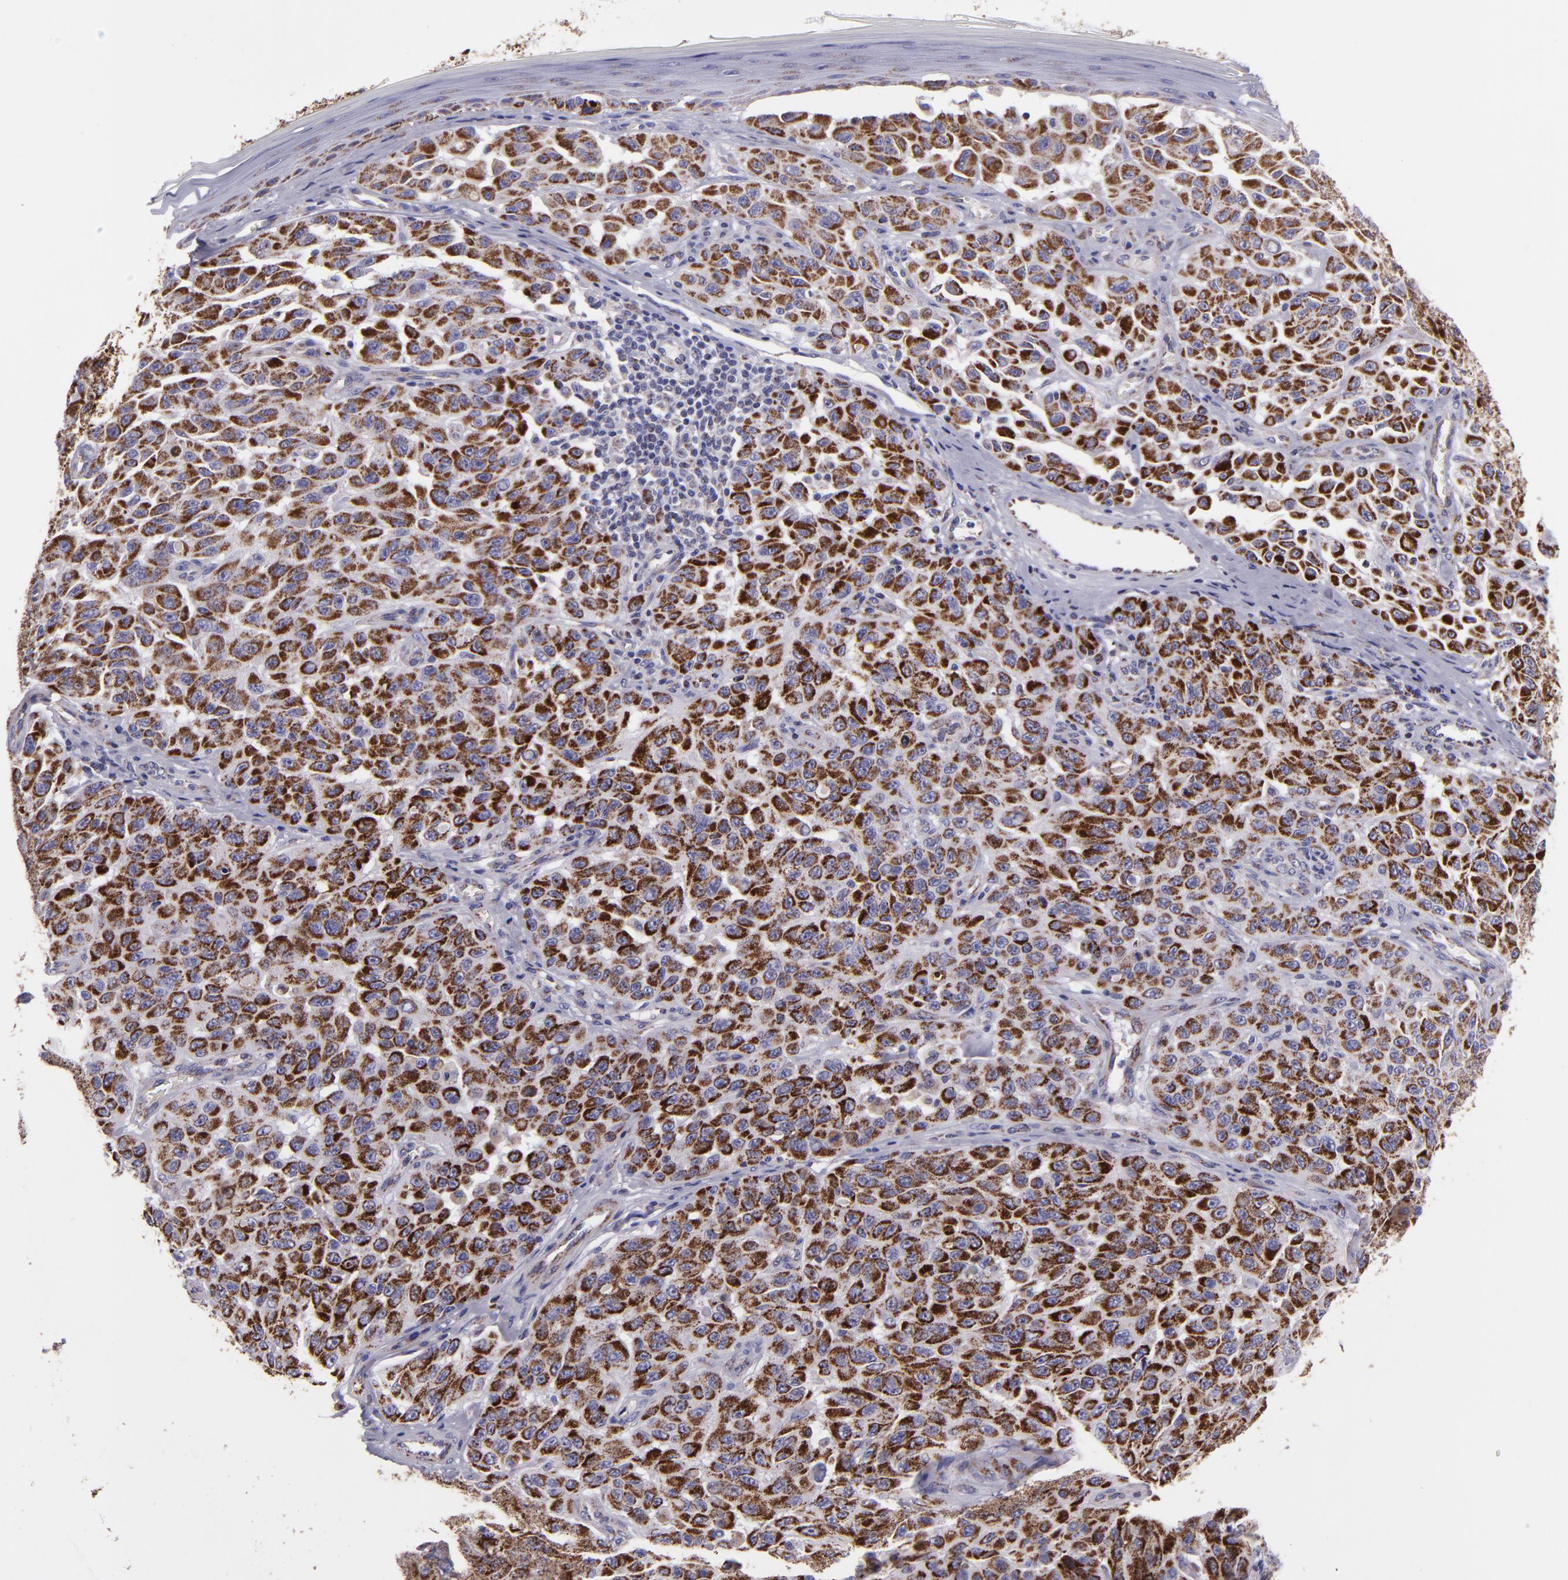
{"staining": {"intensity": "moderate", "quantity": ">75%", "location": "cytoplasmic/membranous"}, "tissue": "melanoma", "cell_type": "Tumor cells", "image_type": "cancer", "snomed": [{"axis": "morphology", "description": "Malignant melanoma, NOS"}, {"axis": "topography", "description": "Skin"}], "caption": "A medium amount of moderate cytoplasmic/membranous staining is seen in about >75% of tumor cells in malignant melanoma tissue.", "gene": "HSPD1", "patient": {"sex": "male", "age": 30}}